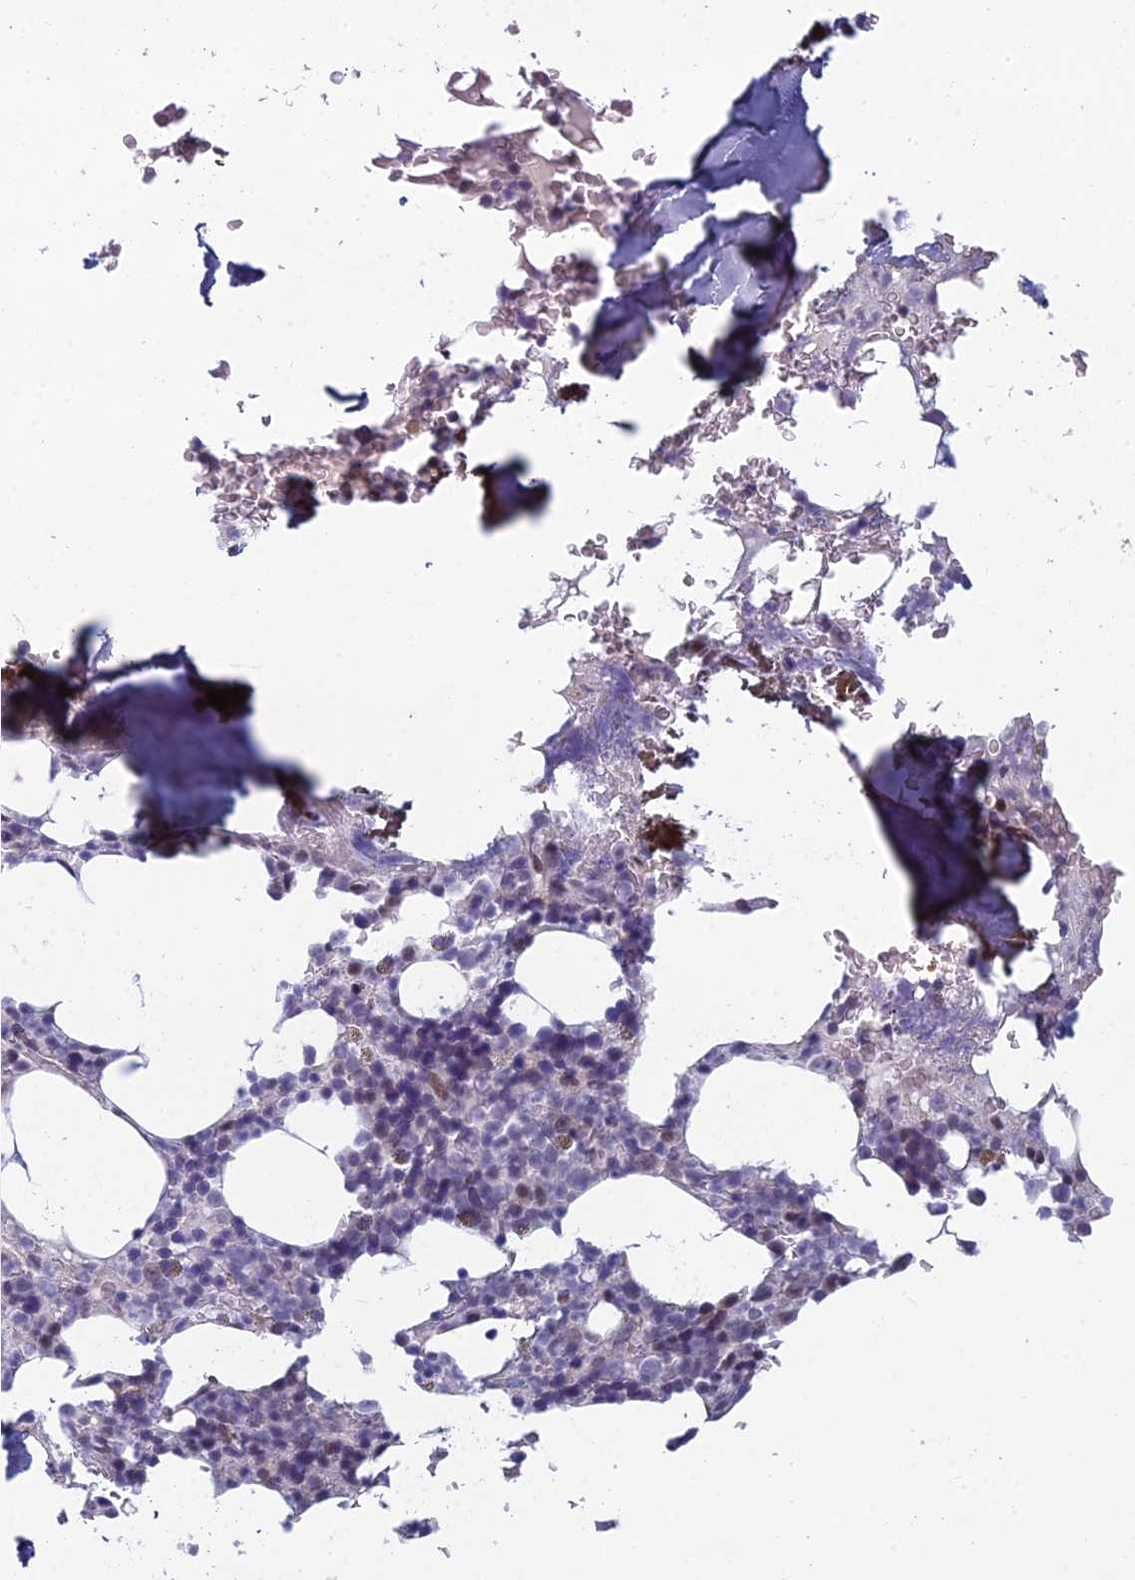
{"staining": {"intensity": "negative", "quantity": "none", "location": "none"}, "tissue": "bone marrow", "cell_type": "Hematopoietic cells", "image_type": "normal", "snomed": [{"axis": "morphology", "description": "Normal tissue, NOS"}, {"axis": "topography", "description": "Bone marrow"}], "caption": "The IHC micrograph has no significant staining in hematopoietic cells of bone marrow. (IHC, brightfield microscopy, high magnification).", "gene": "RGS17", "patient": {"sex": "male", "age": 58}}